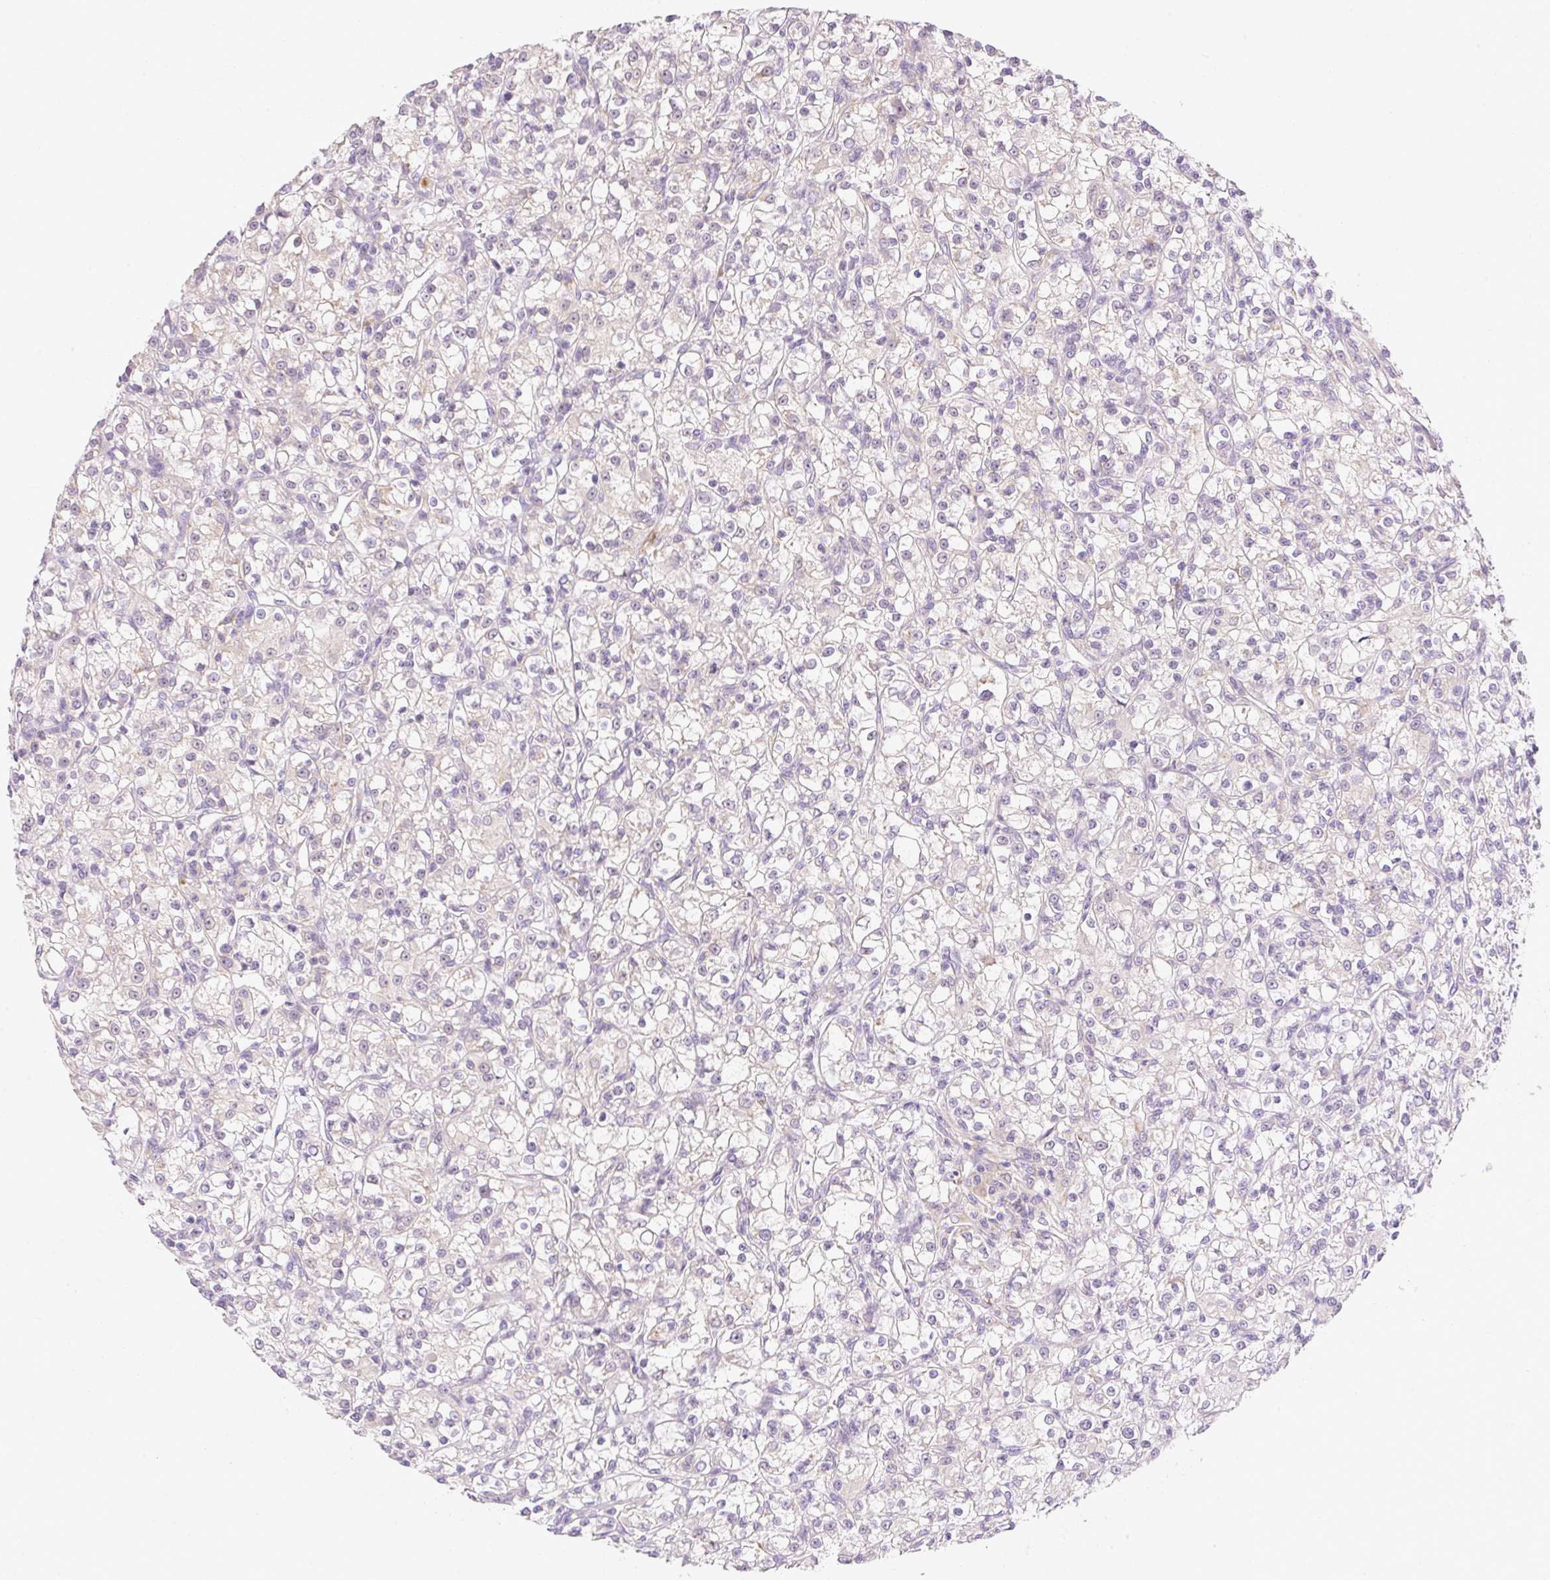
{"staining": {"intensity": "negative", "quantity": "none", "location": "none"}, "tissue": "renal cancer", "cell_type": "Tumor cells", "image_type": "cancer", "snomed": [{"axis": "morphology", "description": "Adenocarcinoma, NOS"}, {"axis": "topography", "description": "Kidney"}], "caption": "Human renal cancer (adenocarcinoma) stained for a protein using immunohistochemistry (IHC) shows no positivity in tumor cells.", "gene": "RPL18A", "patient": {"sex": "female", "age": 59}}